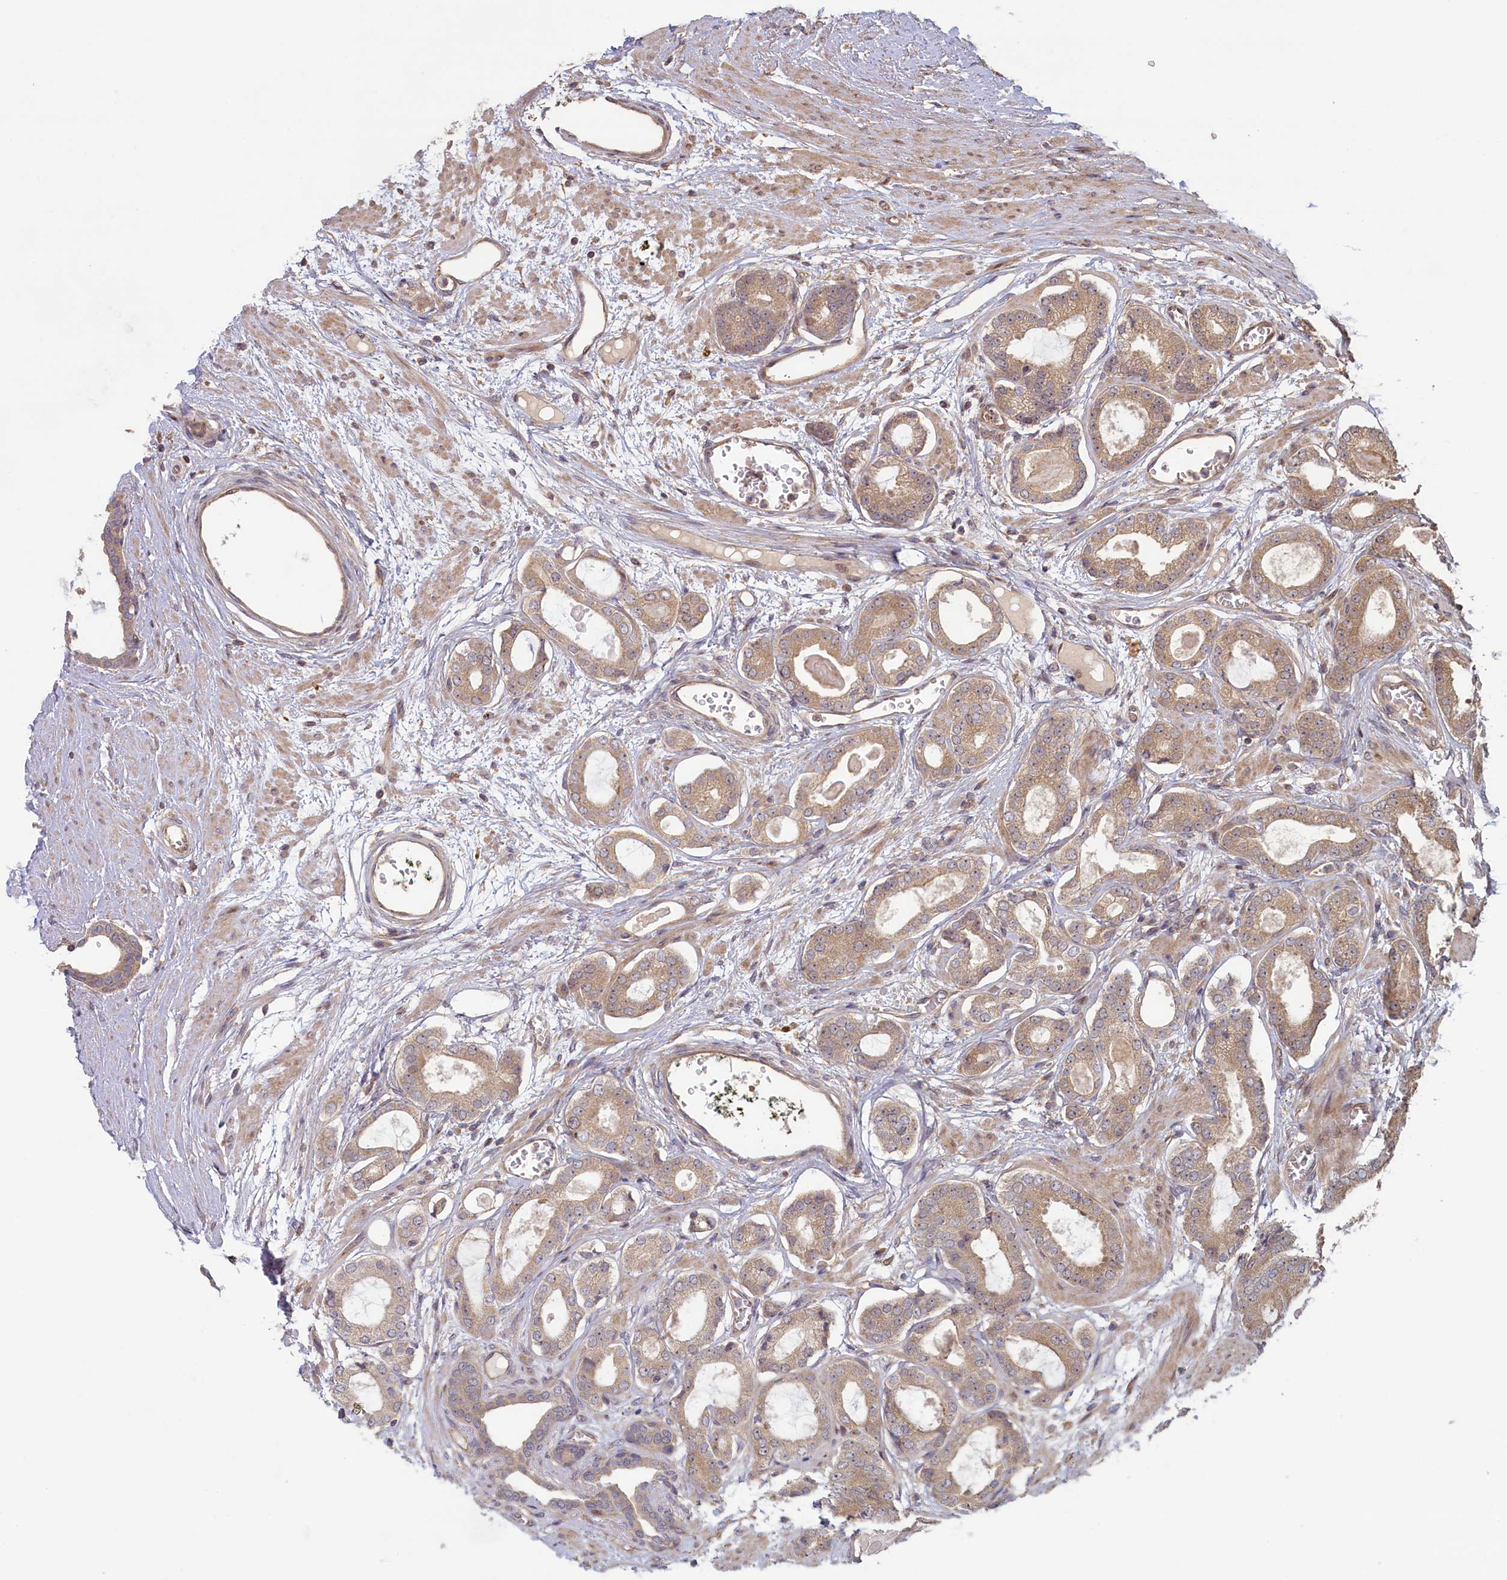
{"staining": {"intensity": "weak", "quantity": ">75%", "location": "cytoplasmic/membranous"}, "tissue": "prostate cancer", "cell_type": "Tumor cells", "image_type": "cancer", "snomed": [{"axis": "morphology", "description": "Adenocarcinoma, Low grade"}, {"axis": "topography", "description": "Prostate"}], "caption": "The image displays immunohistochemical staining of adenocarcinoma (low-grade) (prostate). There is weak cytoplasmic/membranous staining is seen in about >75% of tumor cells.", "gene": "CIAO2B", "patient": {"sex": "male", "age": 60}}